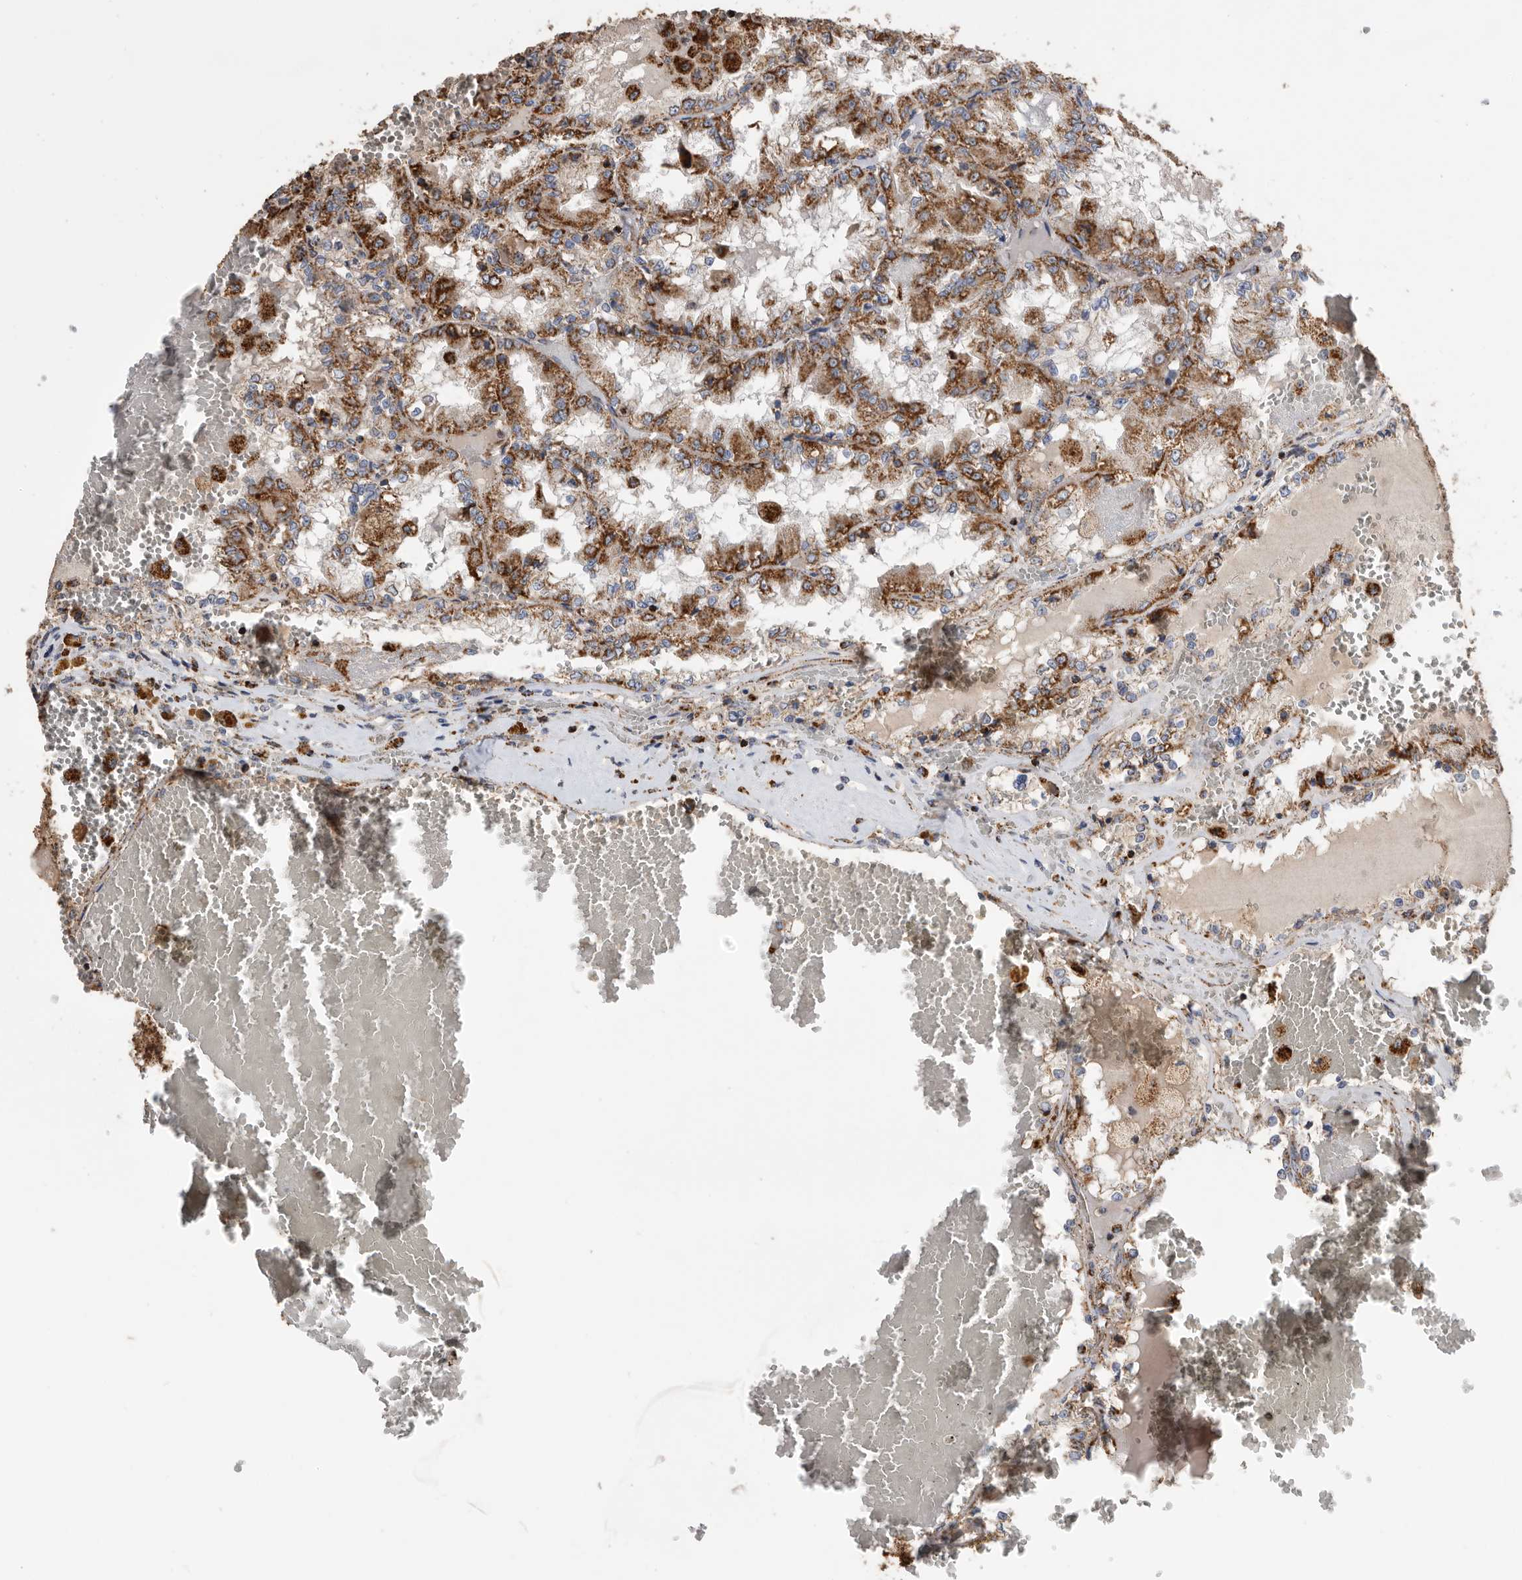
{"staining": {"intensity": "strong", "quantity": ">75%", "location": "cytoplasmic/membranous"}, "tissue": "renal cancer", "cell_type": "Tumor cells", "image_type": "cancer", "snomed": [{"axis": "morphology", "description": "Adenocarcinoma, NOS"}, {"axis": "topography", "description": "Kidney"}], "caption": "Immunohistochemical staining of human renal cancer shows strong cytoplasmic/membranous protein staining in about >75% of tumor cells.", "gene": "WFDC1", "patient": {"sex": "female", "age": 56}}